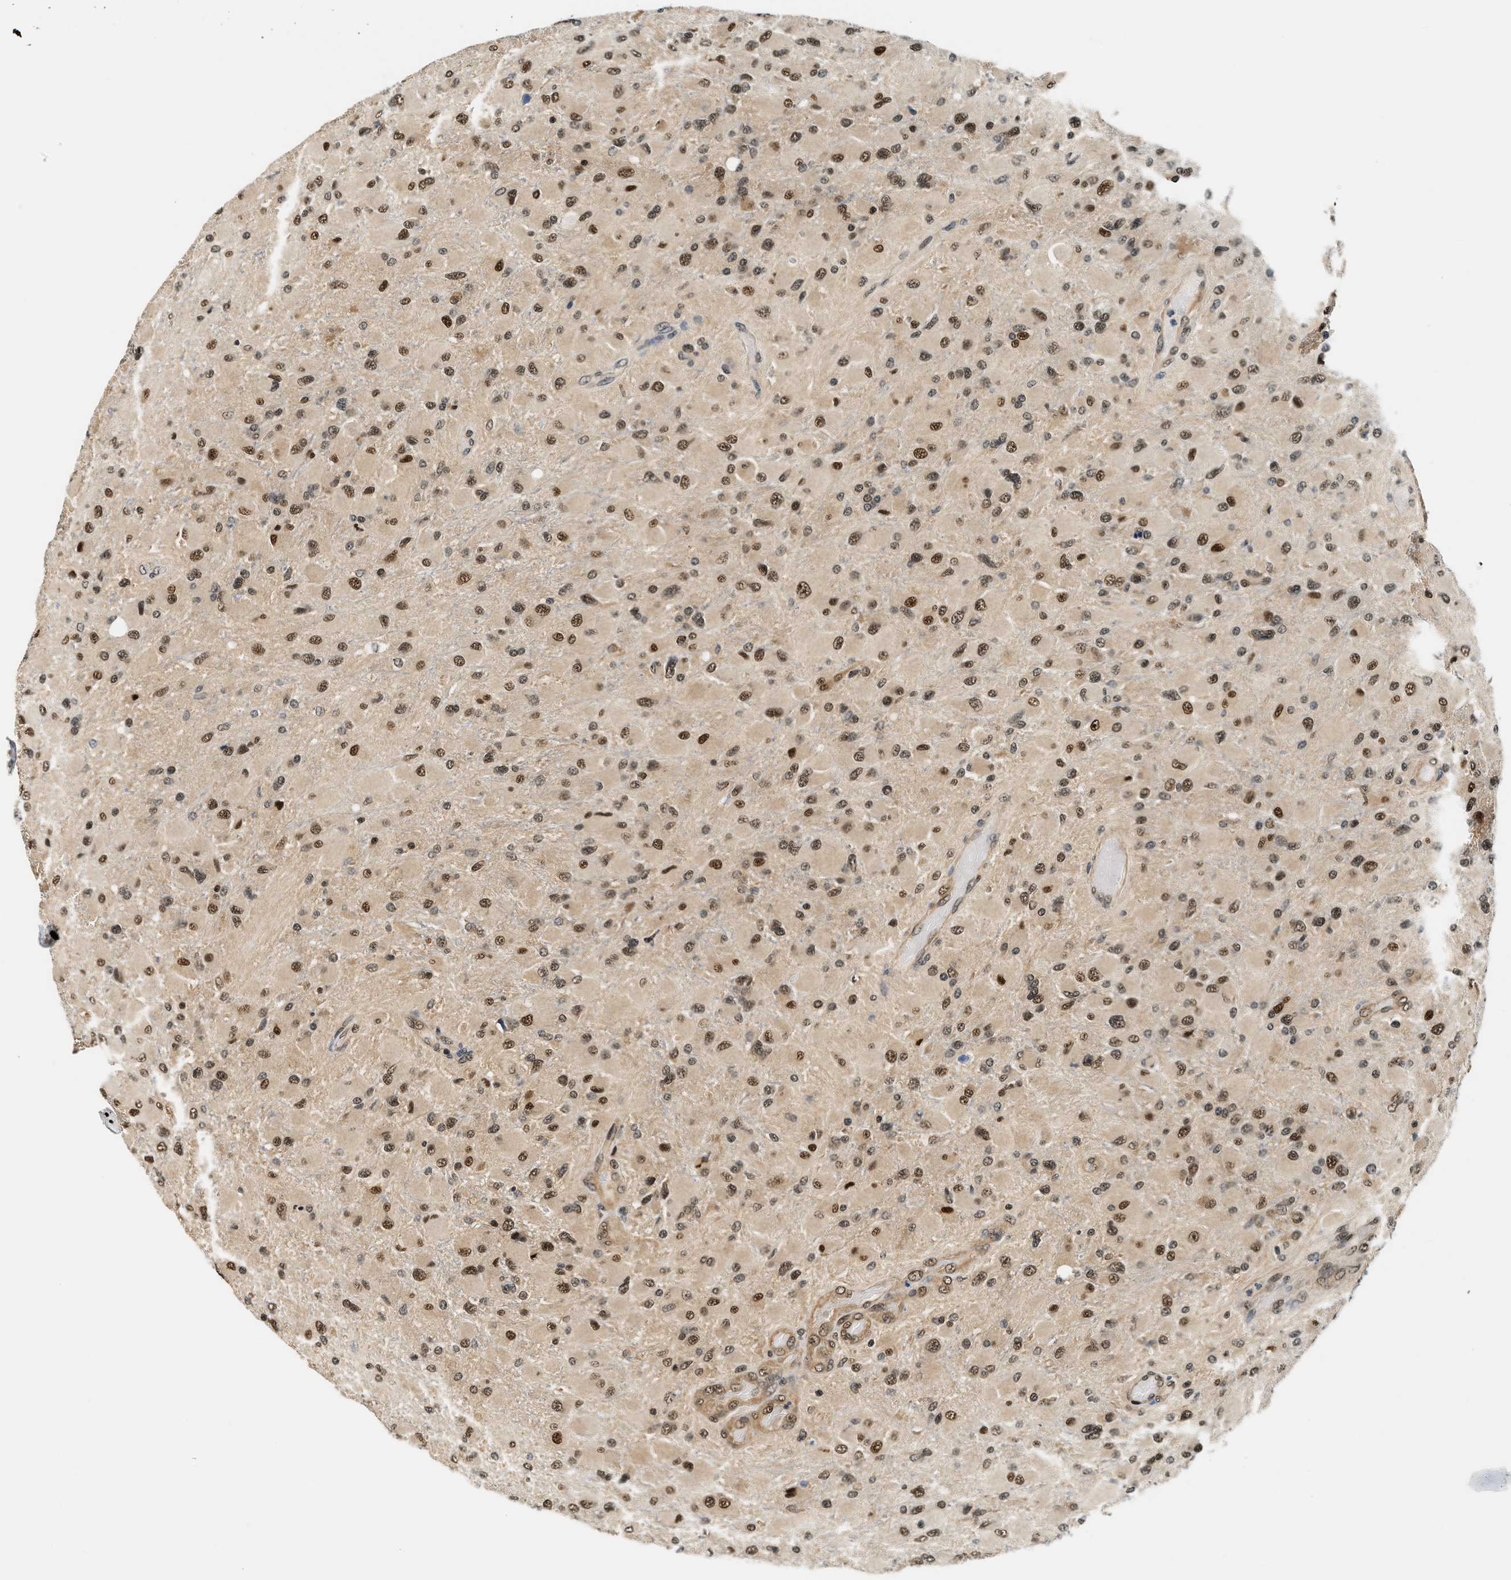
{"staining": {"intensity": "strong", "quantity": ">75%", "location": "cytoplasmic/membranous,nuclear"}, "tissue": "glioma", "cell_type": "Tumor cells", "image_type": "cancer", "snomed": [{"axis": "morphology", "description": "Glioma, malignant, High grade"}, {"axis": "topography", "description": "Cerebral cortex"}], "caption": "Brown immunohistochemical staining in human high-grade glioma (malignant) reveals strong cytoplasmic/membranous and nuclear staining in approximately >75% of tumor cells.", "gene": "PSMD3", "patient": {"sex": "female", "age": 36}}